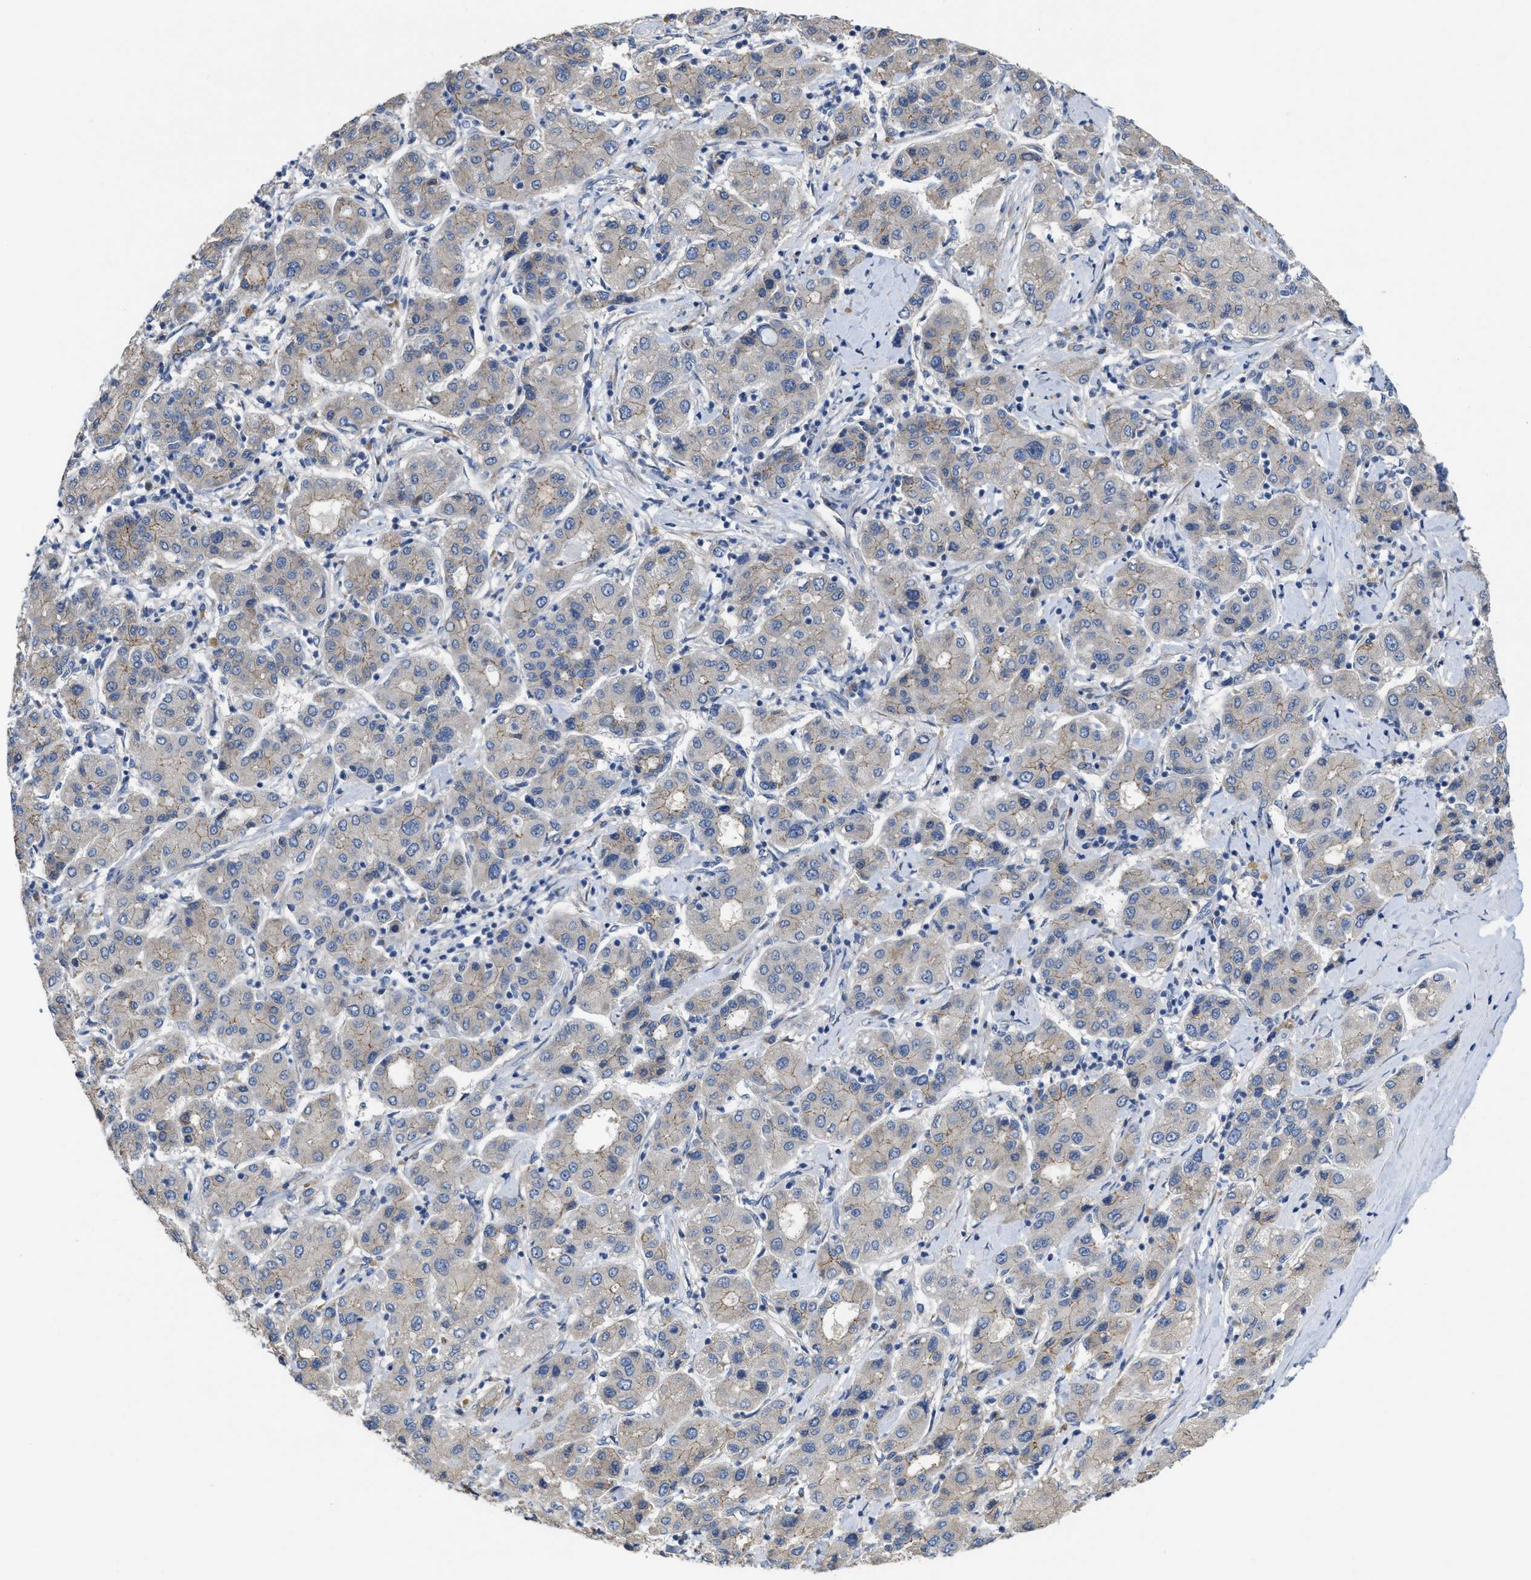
{"staining": {"intensity": "weak", "quantity": "25%-75%", "location": "cytoplasmic/membranous"}, "tissue": "liver cancer", "cell_type": "Tumor cells", "image_type": "cancer", "snomed": [{"axis": "morphology", "description": "Carcinoma, Hepatocellular, NOS"}, {"axis": "topography", "description": "Liver"}], "caption": "A brown stain highlights weak cytoplasmic/membranous positivity of a protein in human liver cancer (hepatocellular carcinoma) tumor cells. The staining is performed using DAB (3,3'-diaminobenzidine) brown chromogen to label protein expression. The nuclei are counter-stained blue using hematoxylin.", "gene": "CDPF1", "patient": {"sex": "male", "age": 65}}